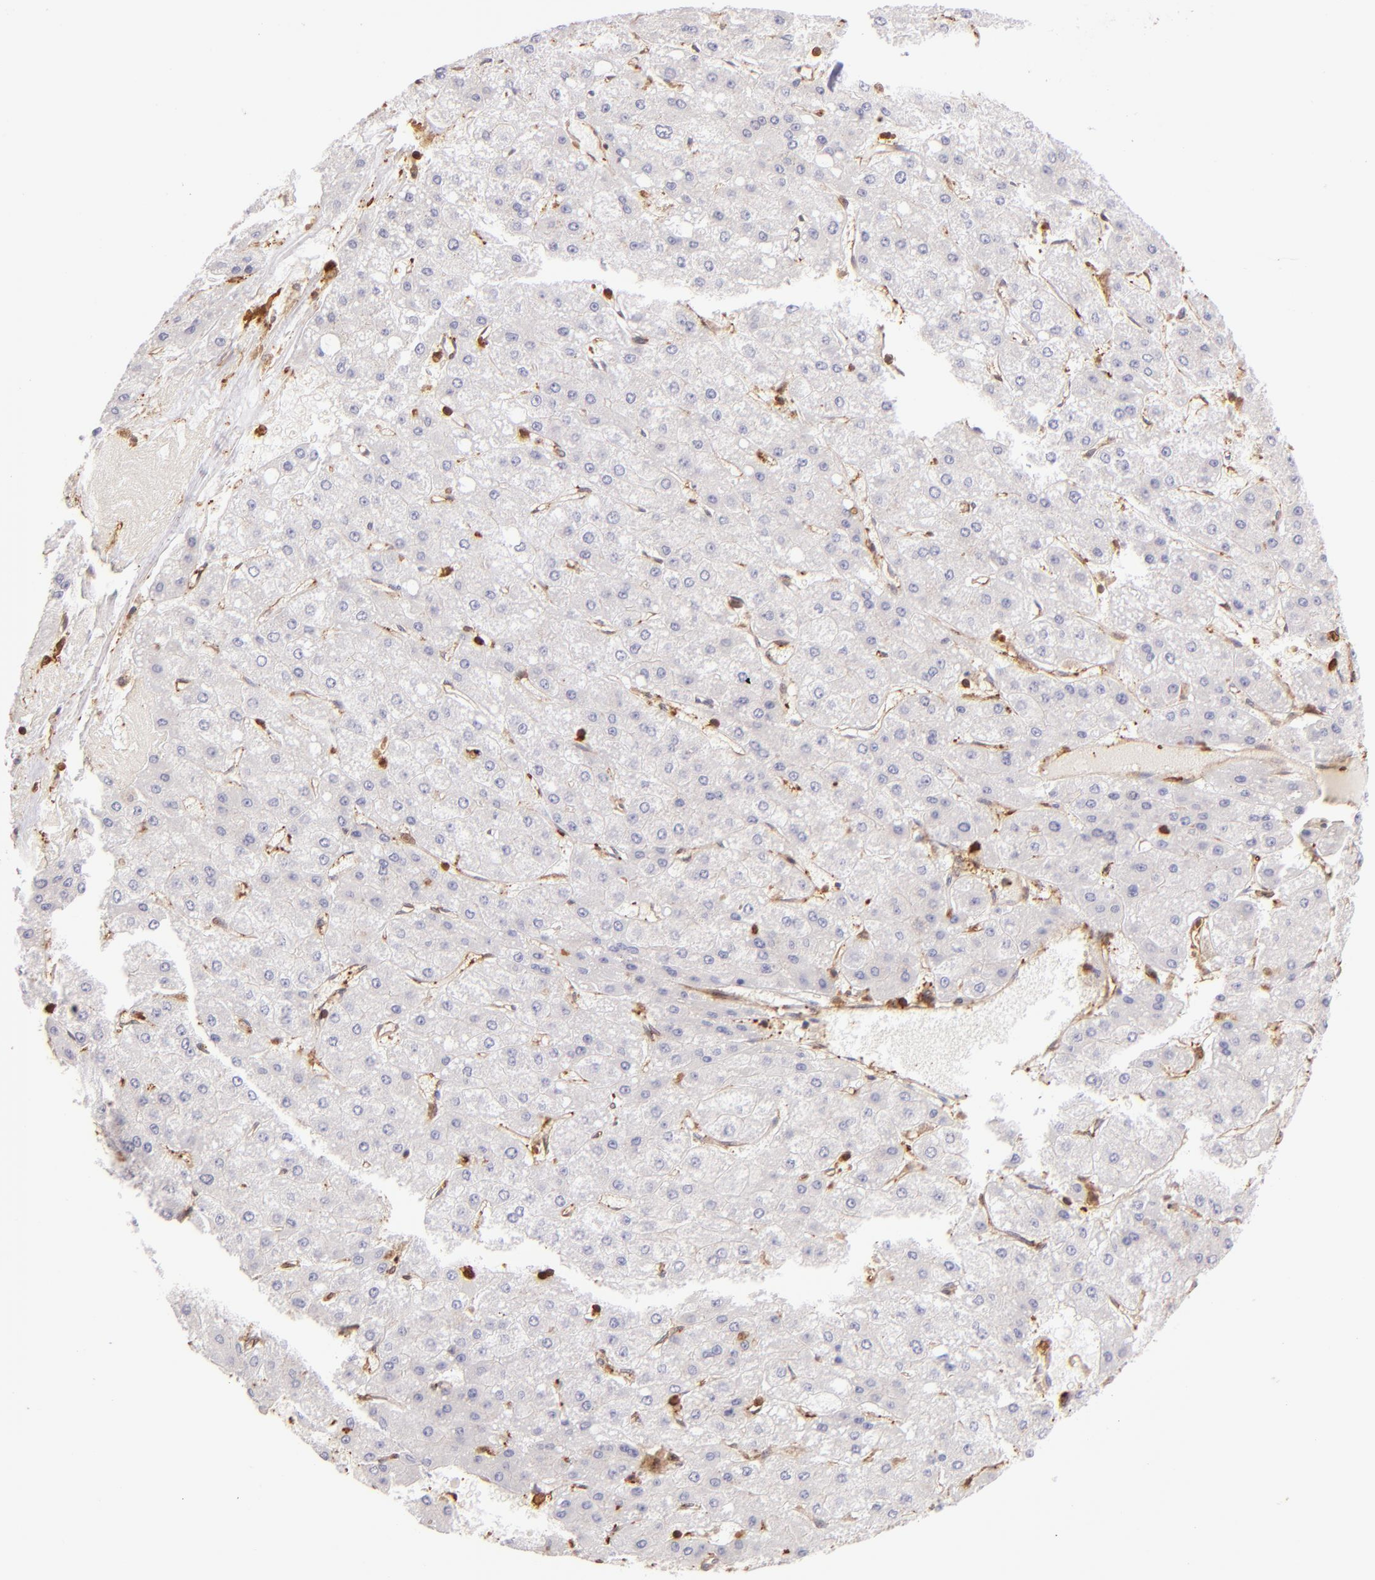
{"staining": {"intensity": "negative", "quantity": "none", "location": "none"}, "tissue": "liver cancer", "cell_type": "Tumor cells", "image_type": "cancer", "snomed": [{"axis": "morphology", "description": "Carcinoma, Hepatocellular, NOS"}, {"axis": "topography", "description": "Liver"}], "caption": "The micrograph displays no staining of tumor cells in liver cancer.", "gene": "BTK", "patient": {"sex": "female", "age": 52}}